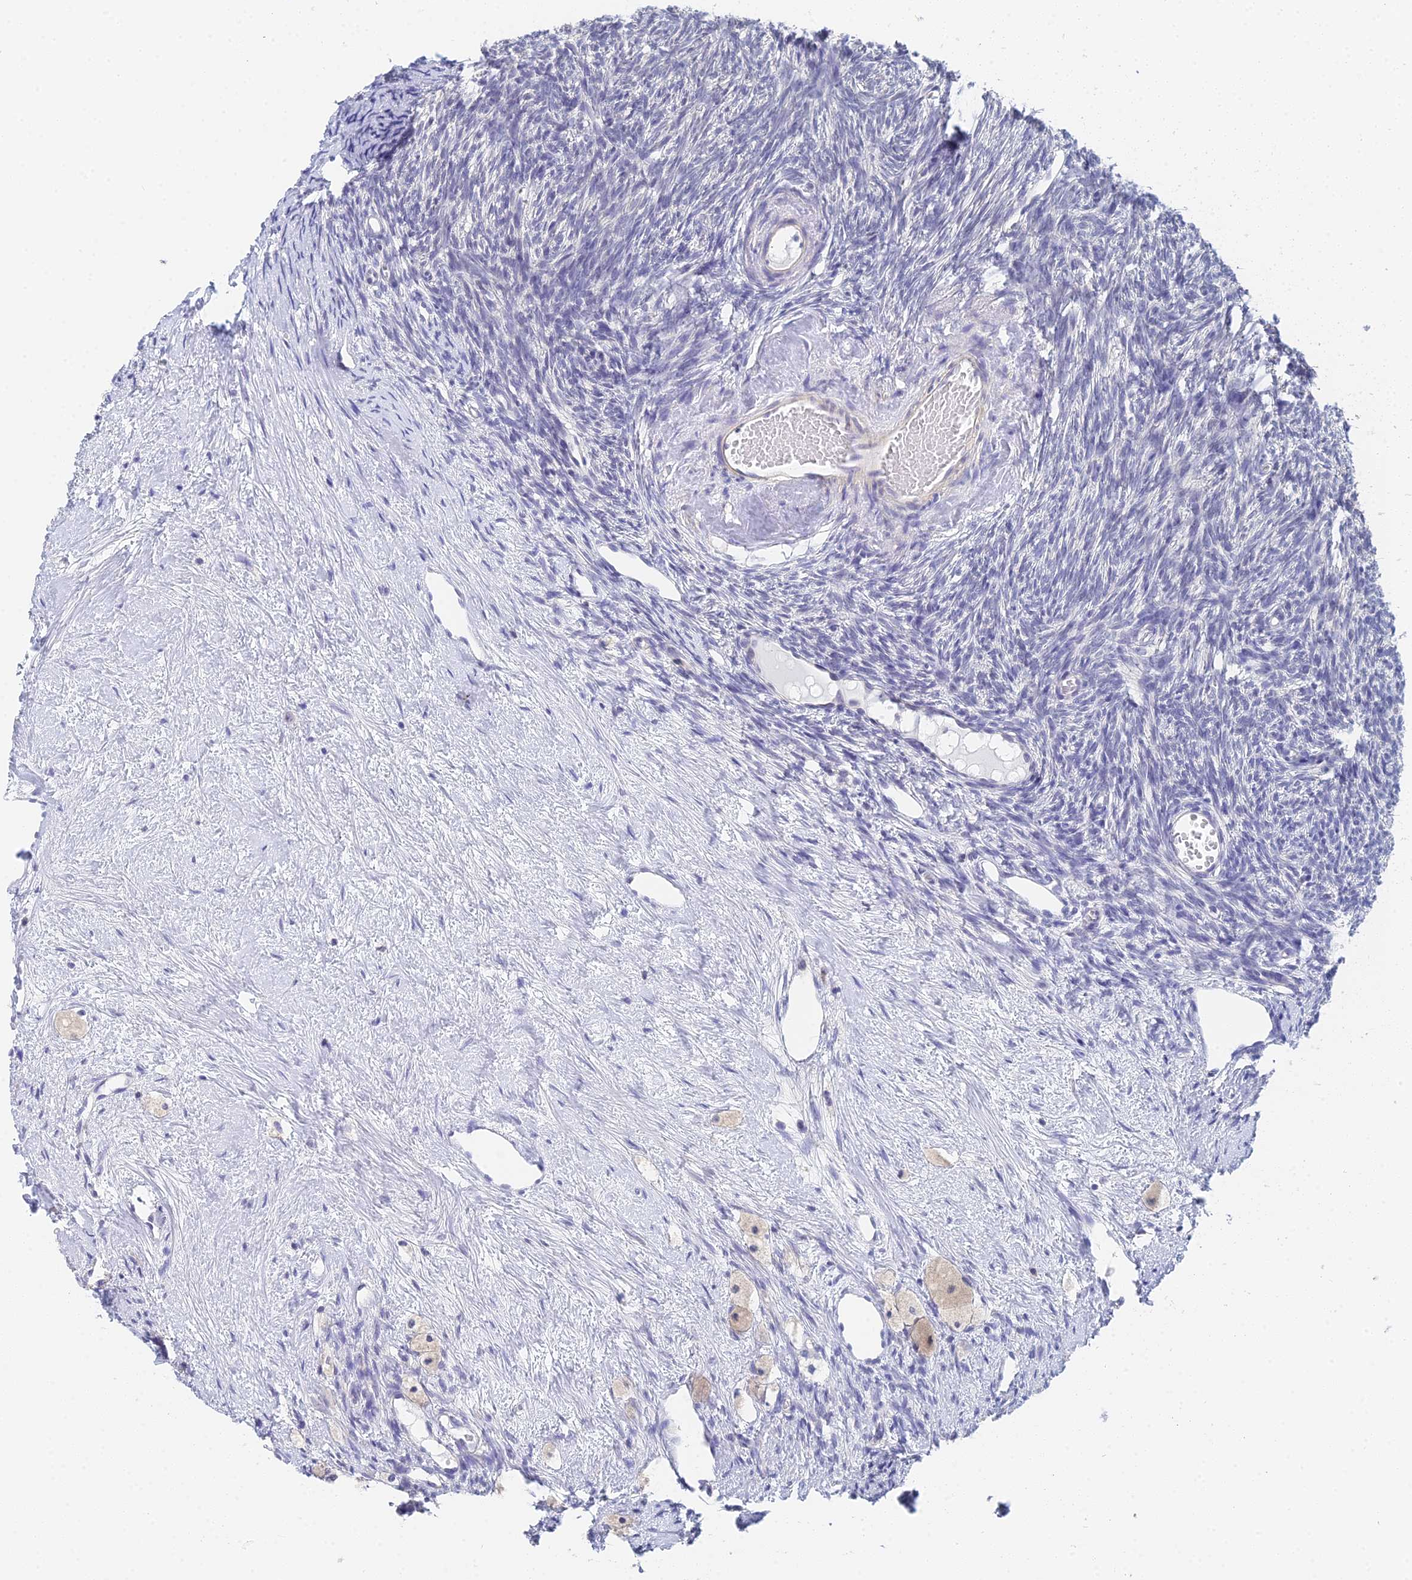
{"staining": {"intensity": "moderate", "quantity": ">75%", "location": "cytoplasmic/membranous,nuclear"}, "tissue": "ovary", "cell_type": "Follicle cells", "image_type": "normal", "snomed": [{"axis": "morphology", "description": "Normal tissue, NOS"}, {"axis": "topography", "description": "Ovary"}], "caption": "Protein staining of unremarkable ovary demonstrates moderate cytoplasmic/membranous,nuclear positivity in approximately >75% of follicle cells.", "gene": "MCM2", "patient": {"sex": "female", "age": 51}}